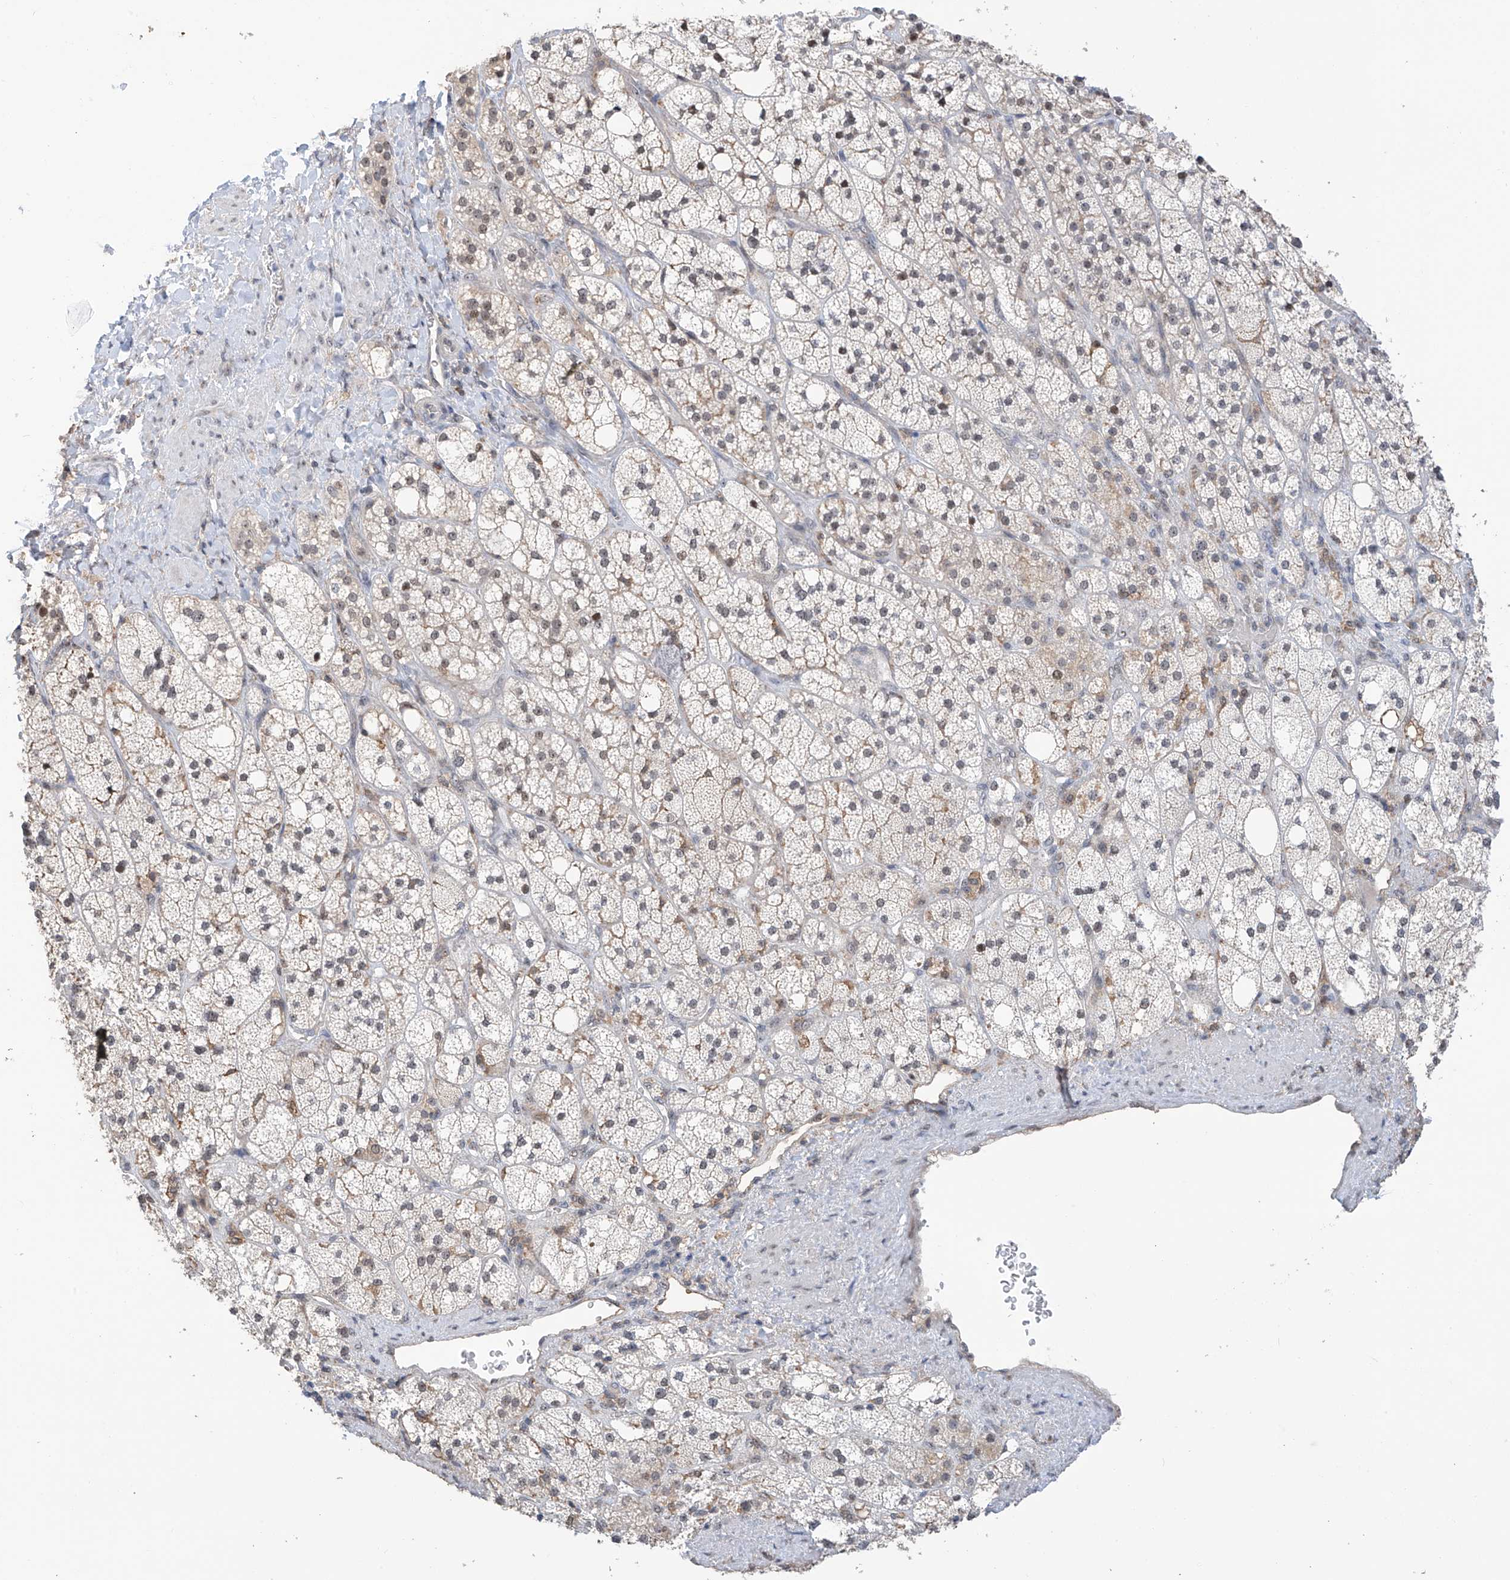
{"staining": {"intensity": "weak", "quantity": "<25%", "location": "nuclear"}, "tissue": "adrenal gland", "cell_type": "Glandular cells", "image_type": "normal", "snomed": [{"axis": "morphology", "description": "Normal tissue, NOS"}, {"axis": "topography", "description": "Adrenal gland"}], "caption": "Immunohistochemistry (IHC) of unremarkable human adrenal gland shows no expression in glandular cells.", "gene": "C1orf131", "patient": {"sex": "male", "age": 61}}